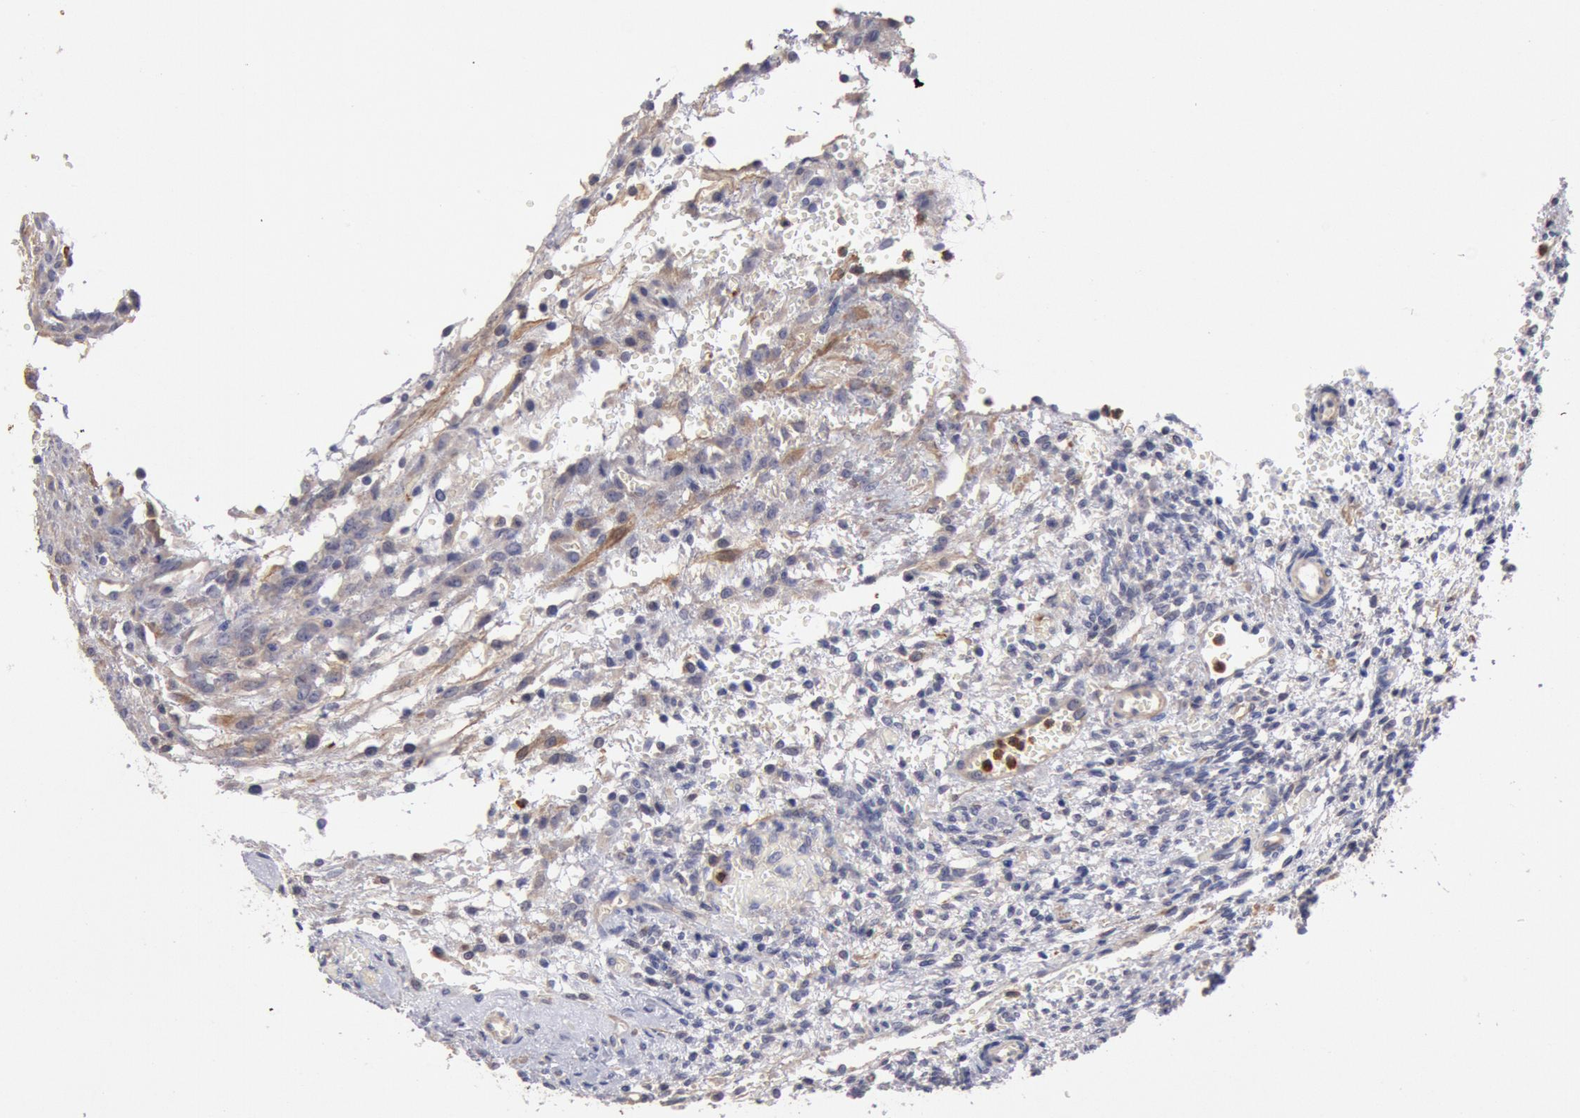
{"staining": {"intensity": "negative", "quantity": "none", "location": "none"}, "tissue": "ovary", "cell_type": "Follicle cells", "image_type": "normal", "snomed": [{"axis": "morphology", "description": "Normal tissue, NOS"}, {"axis": "topography", "description": "Ovary"}], "caption": "Immunohistochemistry of normal ovary displays no positivity in follicle cells.", "gene": "TMED8", "patient": {"sex": "female", "age": 39}}